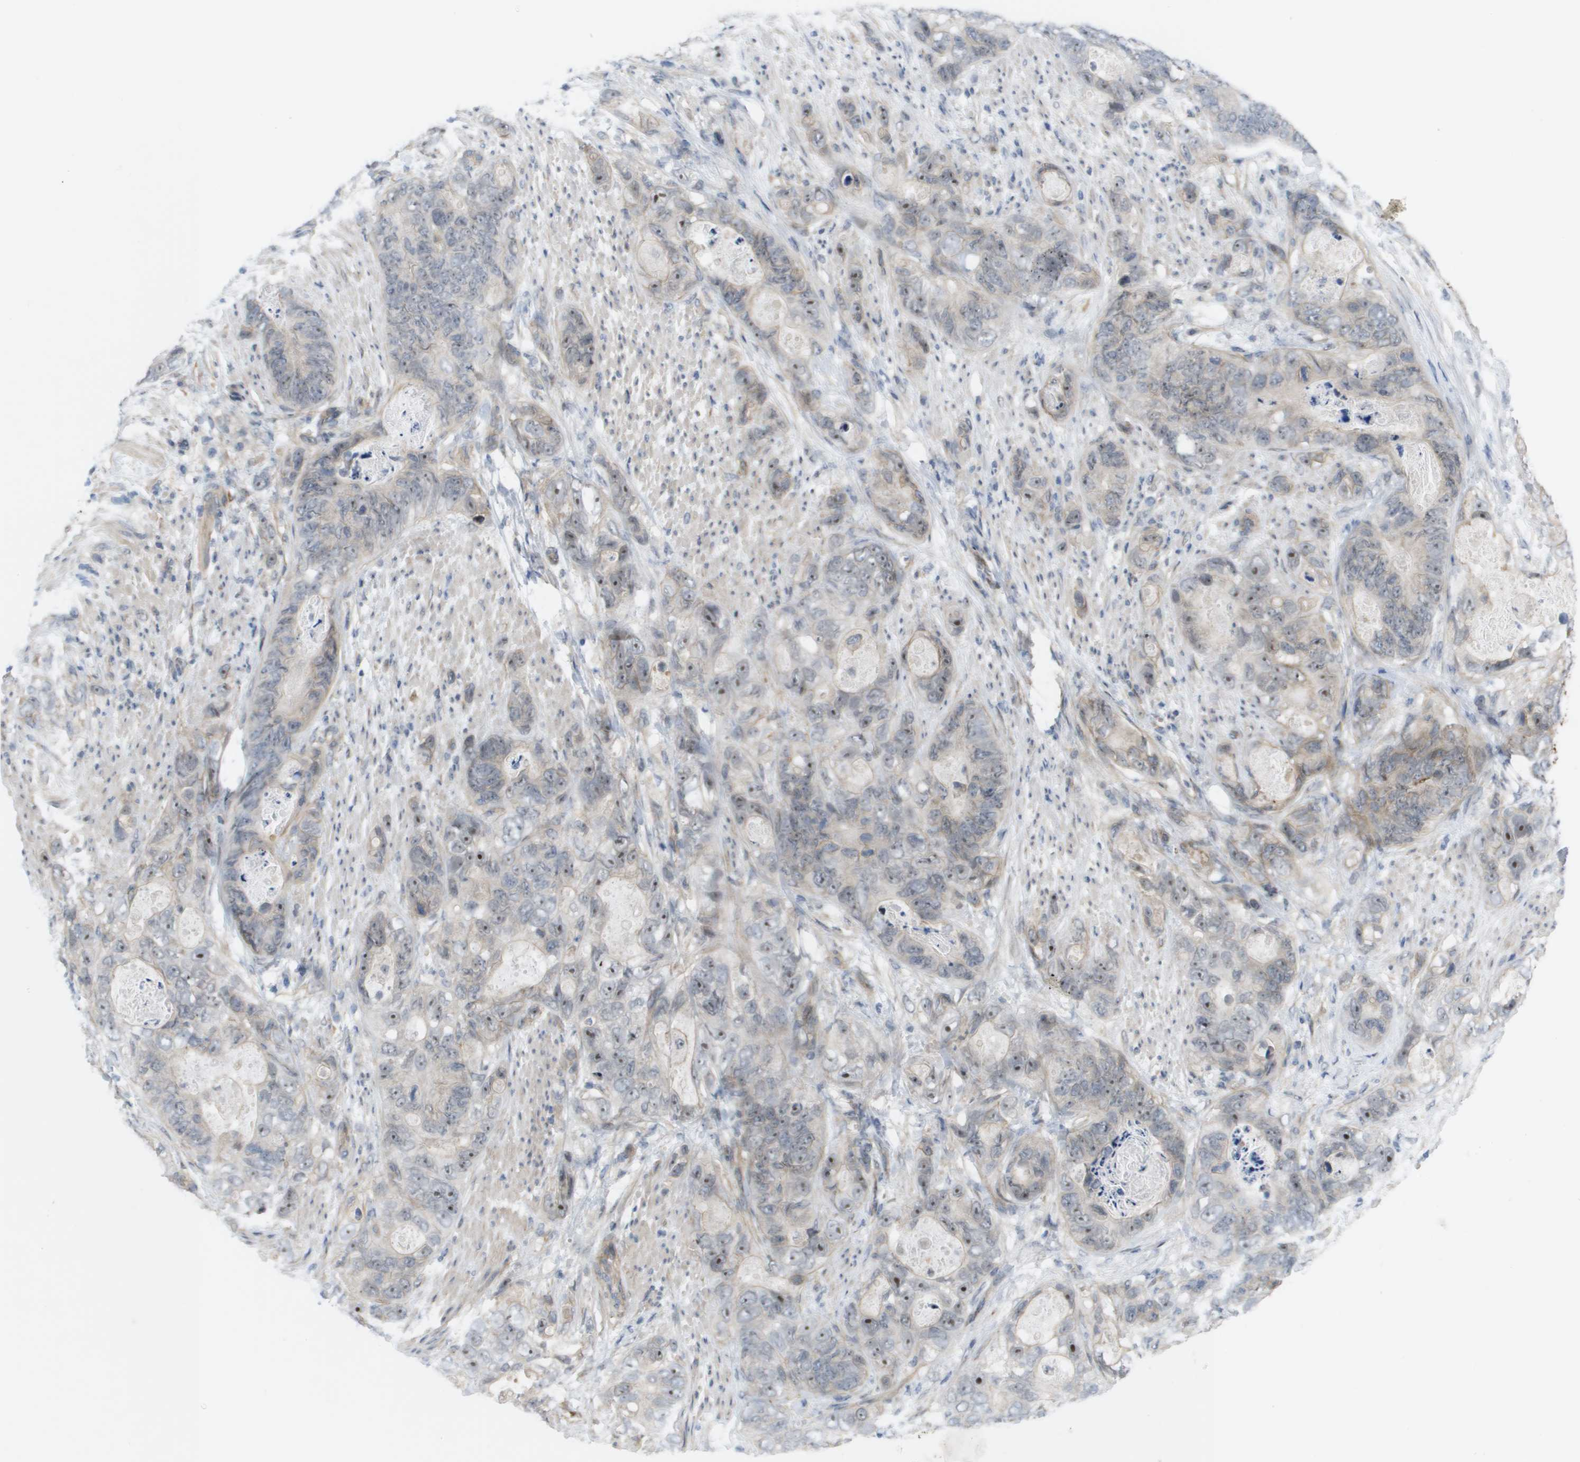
{"staining": {"intensity": "moderate", "quantity": "25%-75%", "location": "nuclear"}, "tissue": "stomach cancer", "cell_type": "Tumor cells", "image_type": "cancer", "snomed": [{"axis": "morphology", "description": "Adenocarcinoma, NOS"}, {"axis": "topography", "description": "Stomach"}], "caption": "Immunohistochemical staining of human adenocarcinoma (stomach) shows moderate nuclear protein expression in approximately 25%-75% of tumor cells.", "gene": "MTARC2", "patient": {"sex": "female", "age": 89}}